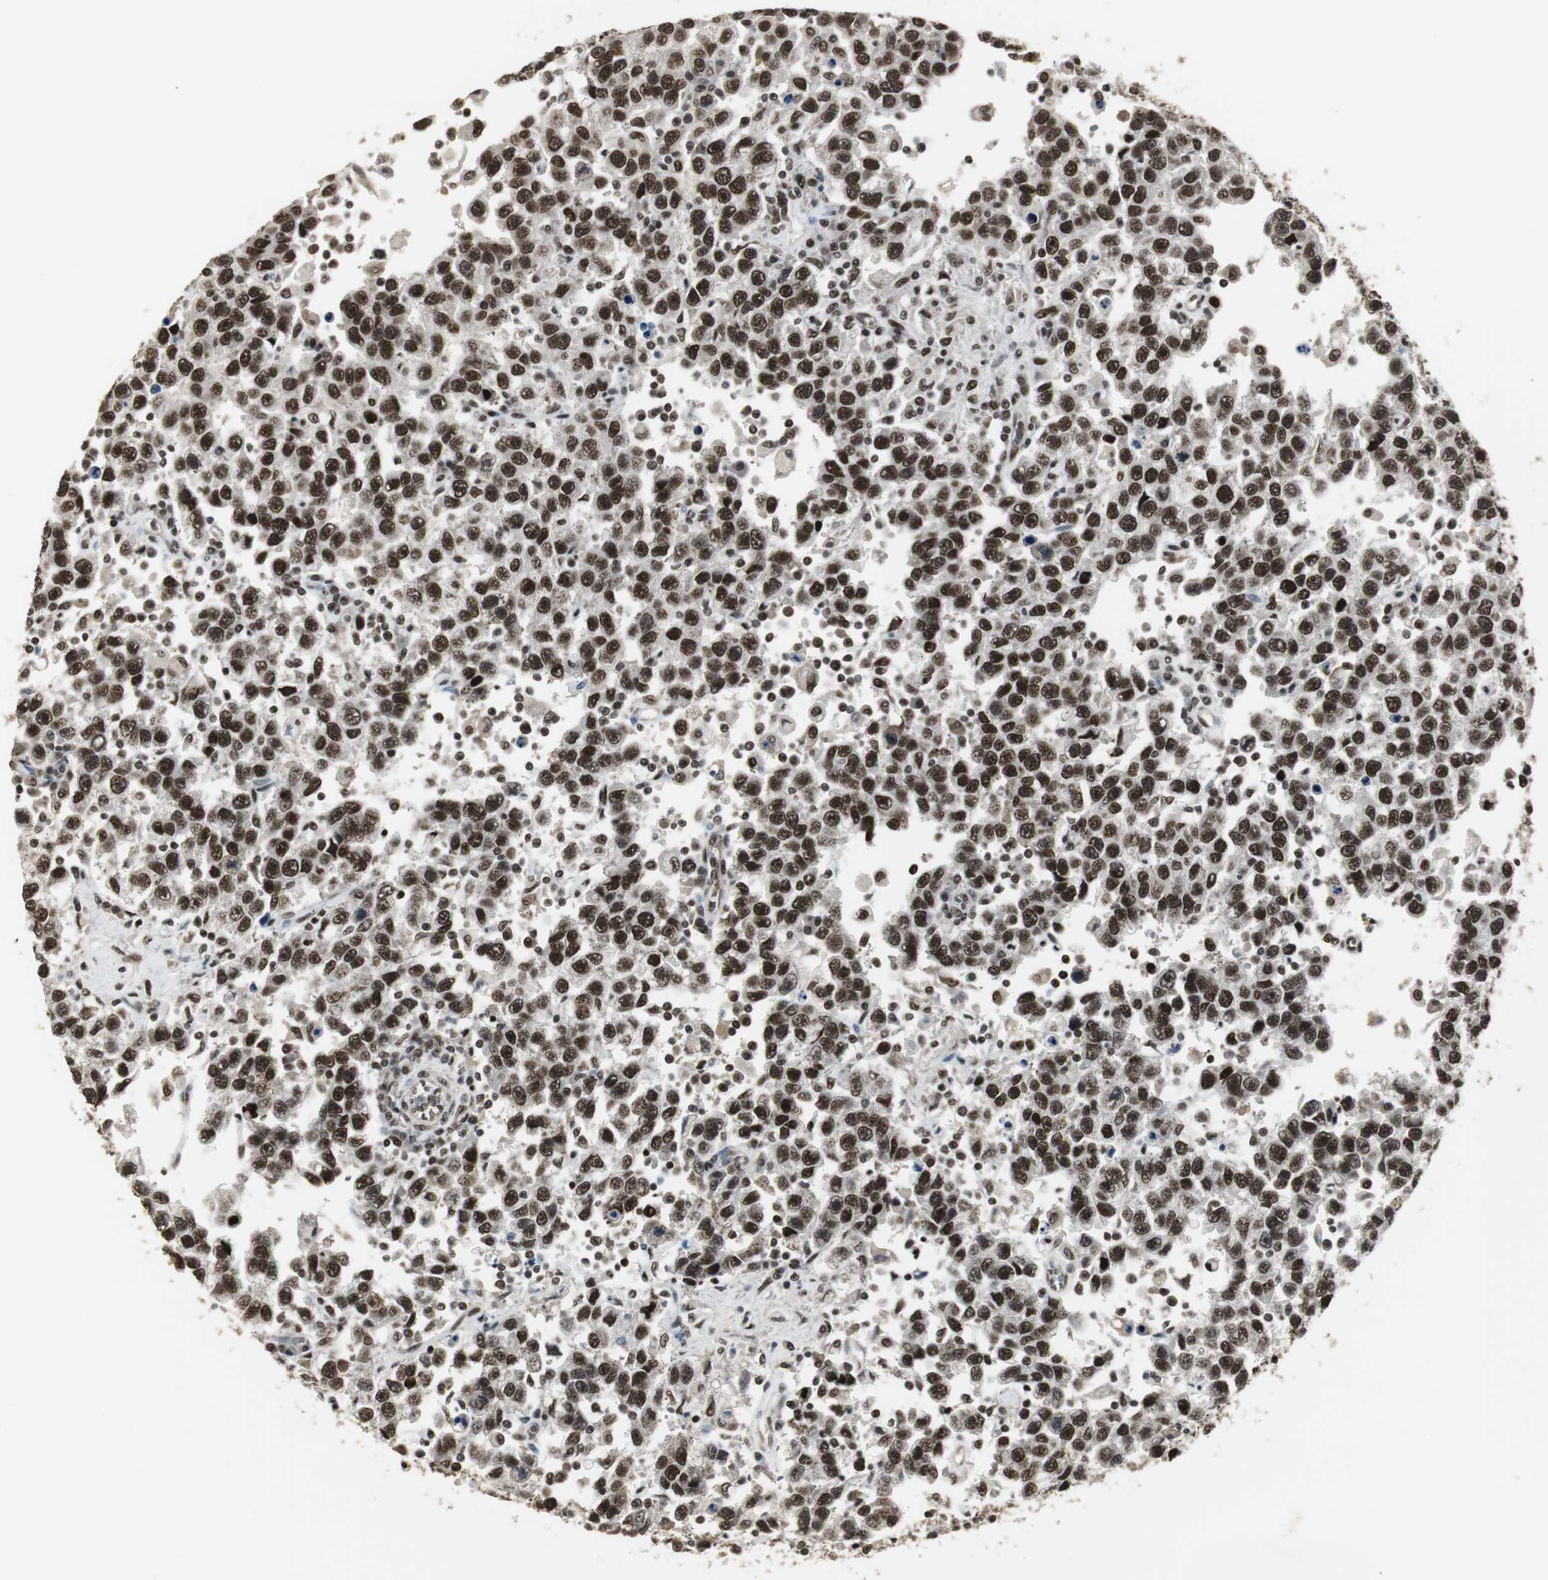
{"staining": {"intensity": "strong", "quantity": ">75%", "location": "nuclear"}, "tissue": "testis cancer", "cell_type": "Tumor cells", "image_type": "cancer", "snomed": [{"axis": "morphology", "description": "Seminoma, NOS"}, {"axis": "topography", "description": "Testis"}], "caption": "Human testis cancer (seminoma) stained with a protein marker displays strong staining in tumor cells.", "gene": "TAF5", "patient": {"sex": "male", "age": 41}}